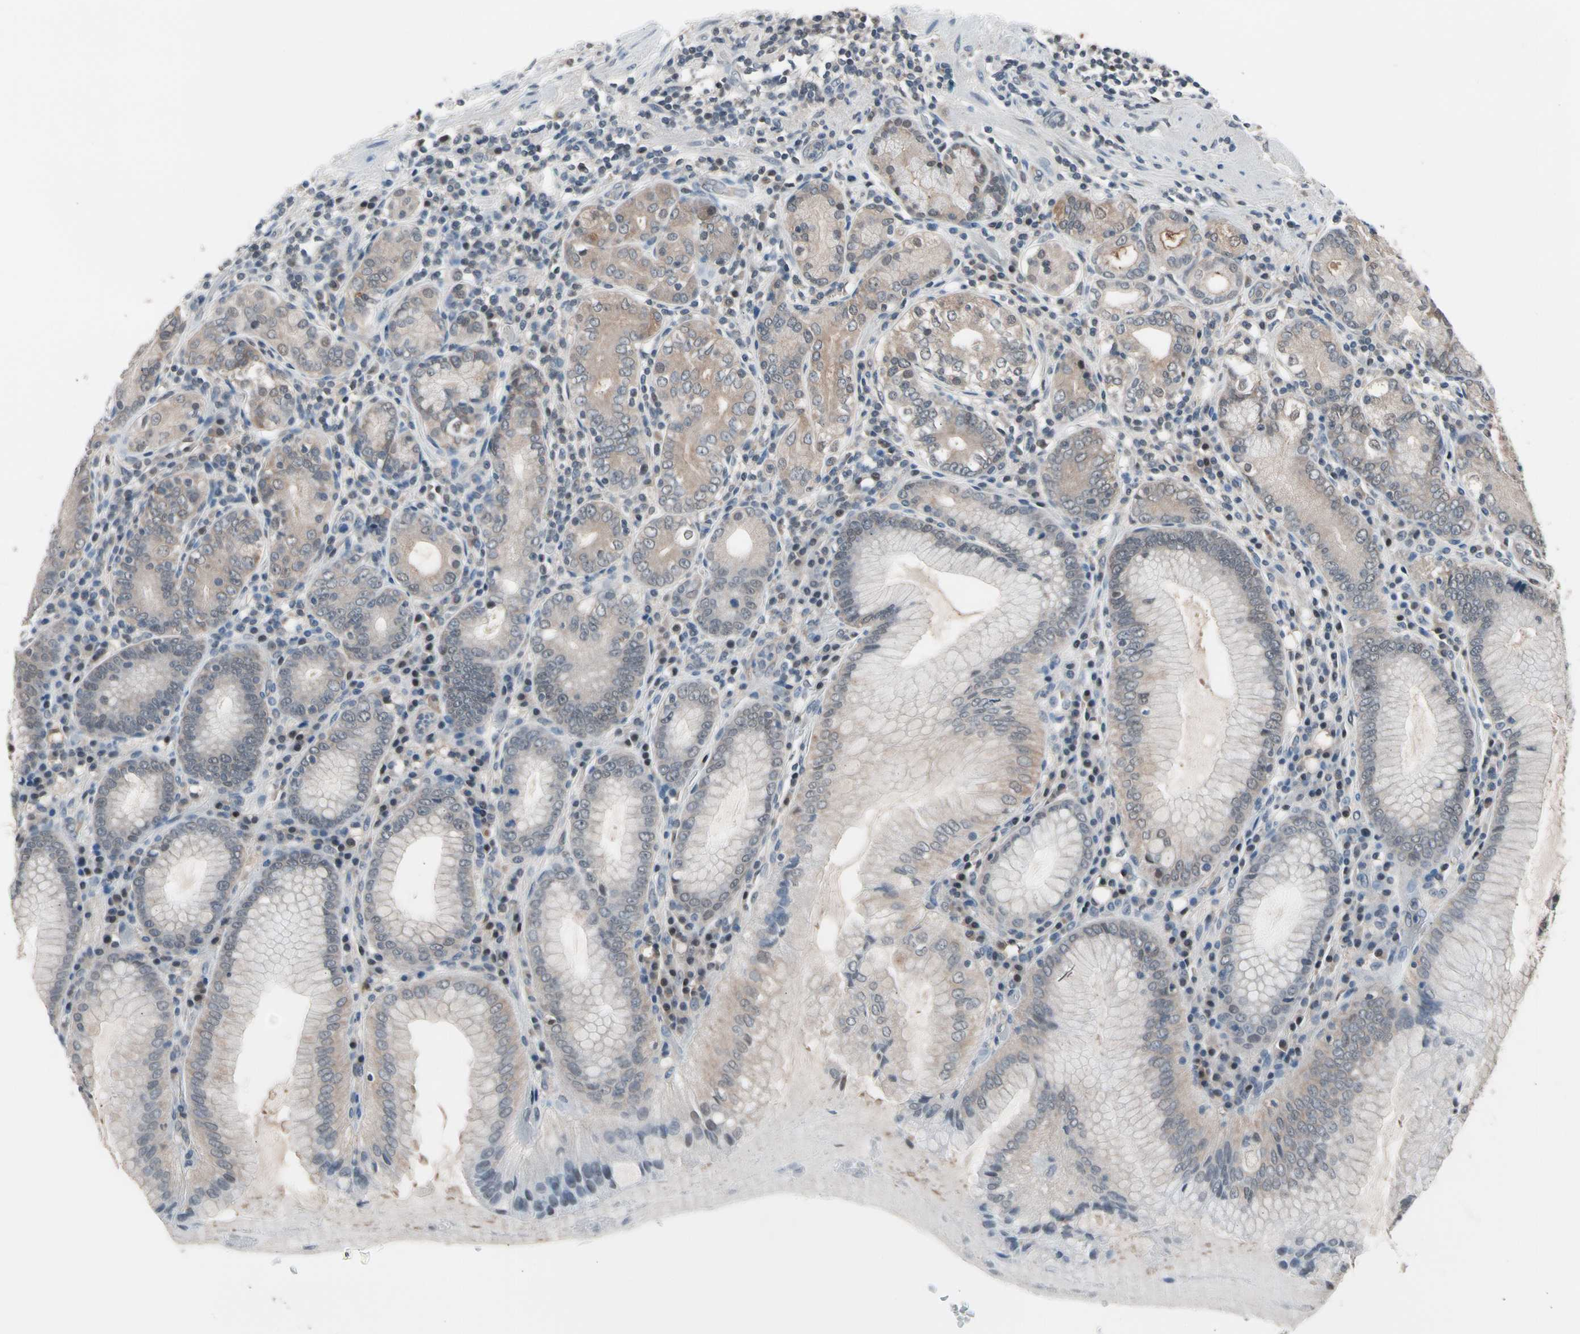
{"staining": {"intensity": "weak", "quantity": ">75%", "location": "cytoplasmic/membranous"}, "tissue": "stomach", "cell_type": "Glandular cells", "image_type": "normal", "snomed": [{"axis": "morphology", "description": "Normal tissue, NOS"}, {"axis": "topography", "description": "Stomach, lower"}], "caption": "Protein expression analysis of normal stomach shows weak cytoplasmic/membranous staining in about >75% of glandular cells. (Brightfield microscopy of DAB IHC at high magnification).", "gene": "ENSG00000256646", "patient": {"sex": "female", "age": 76}}